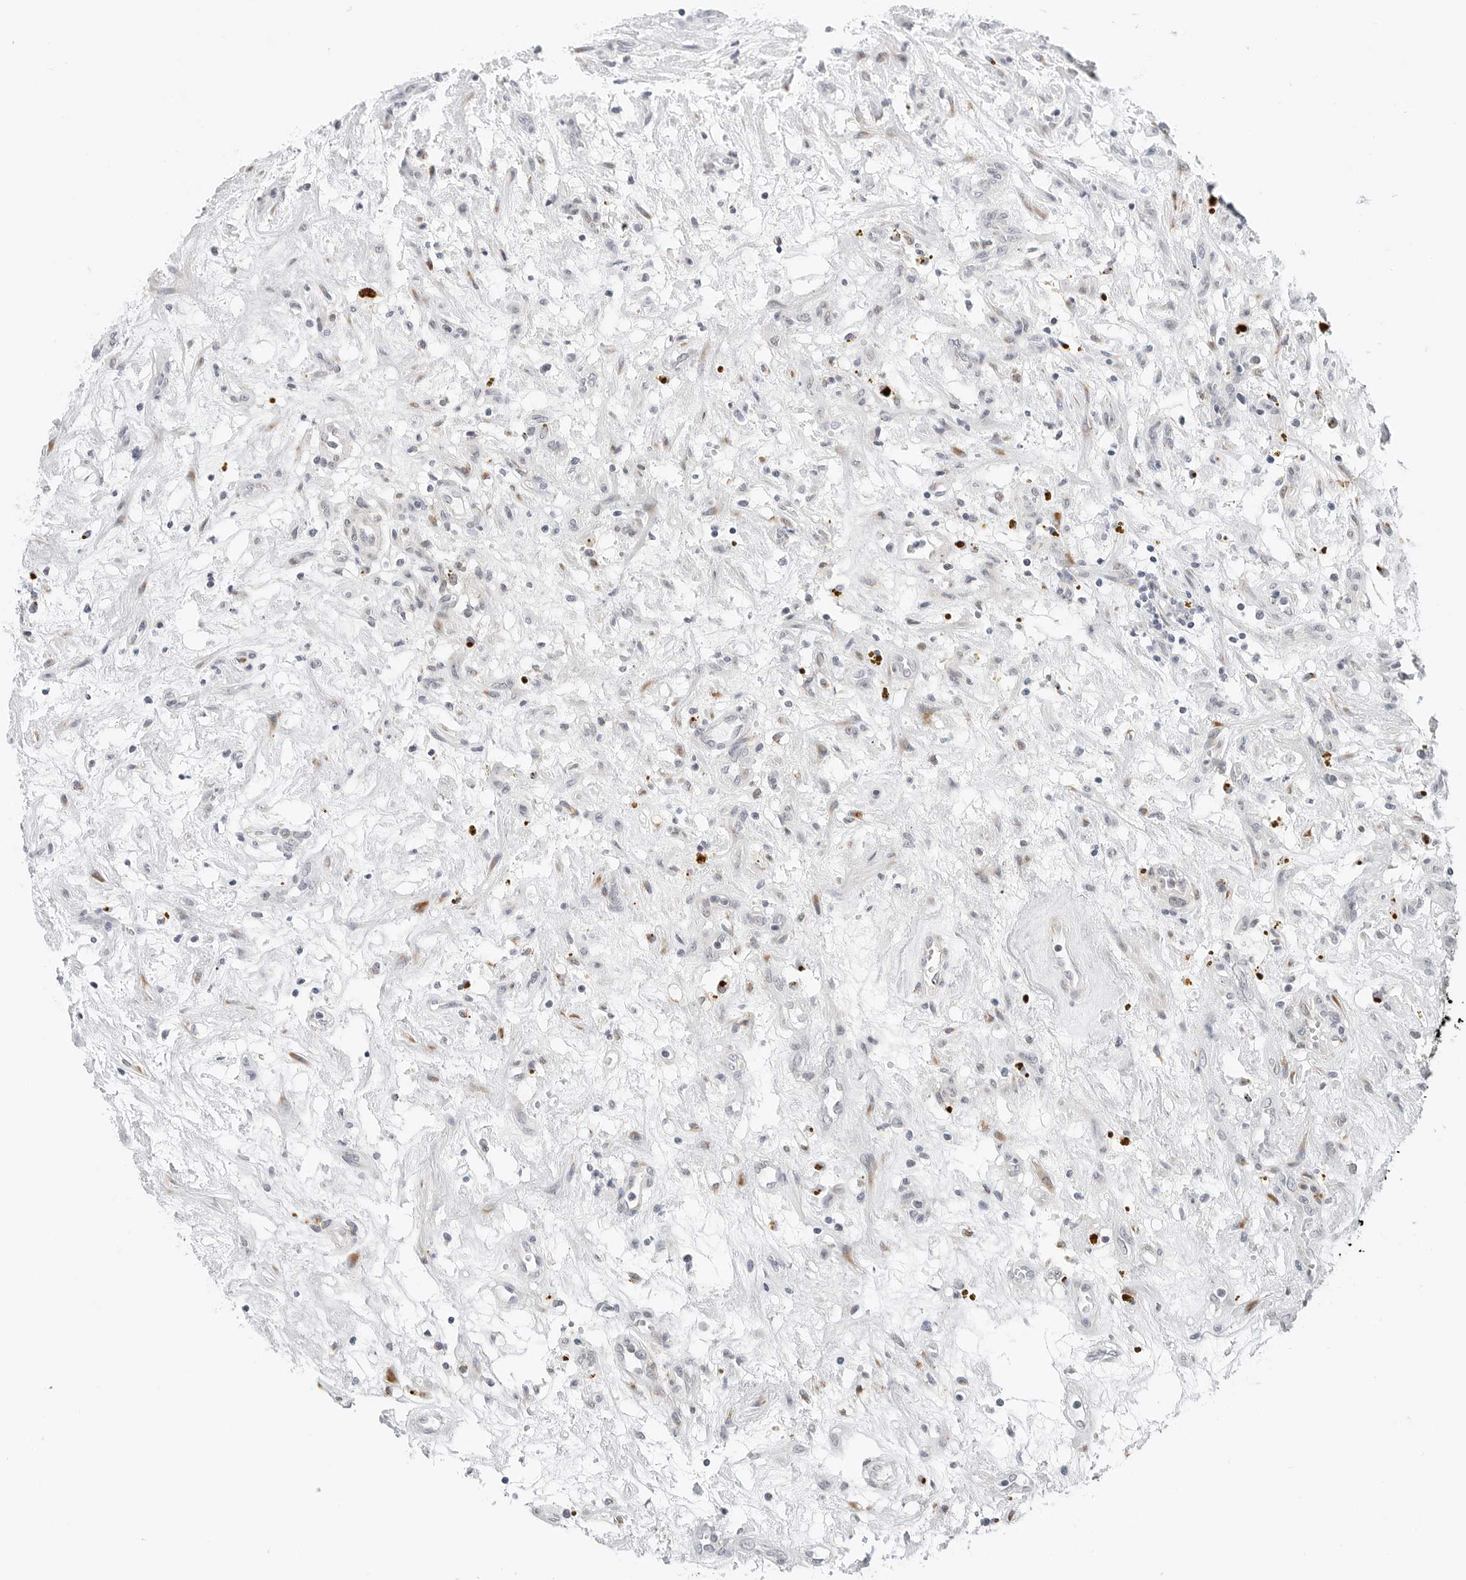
{"staining": {"intensity": "negative", "quantity": "none", "location": "none"}, "tissue": "renal cancer", "cell_type": "Tumor cells", "image_type": "cancer", "snomed": [{"axis": "morphology", "description": "Adenocarcinoma, NOS"}, {"axis": "topography", "description": "Kidney"}], "caption": "DAB (3,3'-diaminobenzidine) immunohistochemical staining of human adenocarcinoma (renal) demonstrates no significant positivity in tumor cells. The staining was performed using DAB (3,3'-diaminobenzidine) to visualize the protein expression in brown, while the nuclei were stained in blue with hematoxylin (Magnification: 20x).", "gene": "TSEN2", "patient": {"sex": "female", "age": 57}}